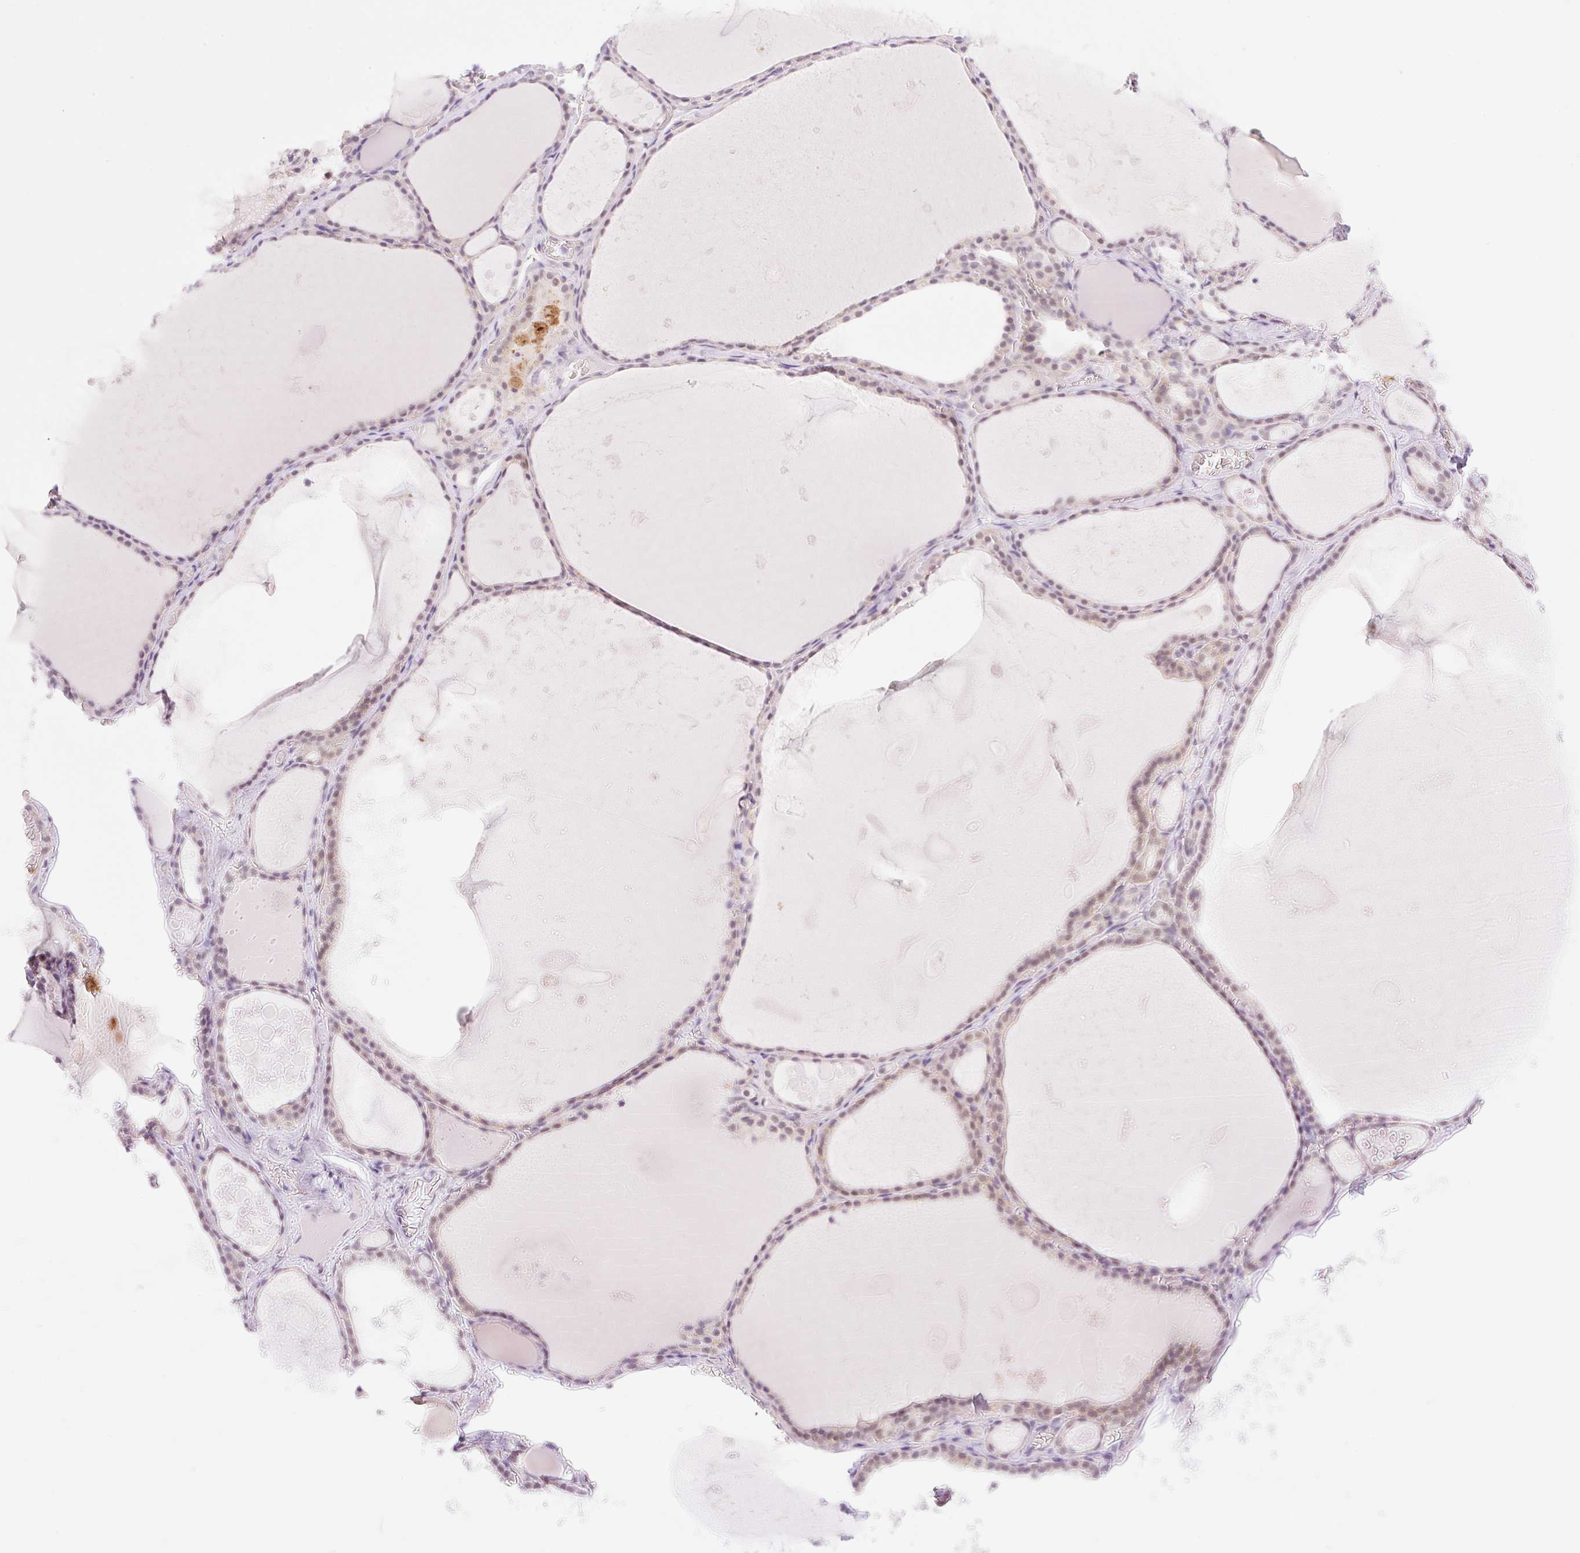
{"staining": {"intensity": "weak", "quantity": "25%-75%", "location": "nuclear"}, "tissue": "thyroid gland", "cell_type": "Glandular cells", "image_type": "normal", "snomed": [{"axis": "morphology", "description": "Normal tissue, NOS"}, {"axis": "topography", "description": "Thyroid gland"}], "caption": "High-magnification brightfield microscopy of normal thyroid gland stained with DAB (brown) and counterstained with hematoxylin (blue). glandular cells exhibit weak nuclear staining is appreciated in approximately25%-75% of cells.", "gene": "PALM3", "patient": {"sex": "male", "age": 56}}